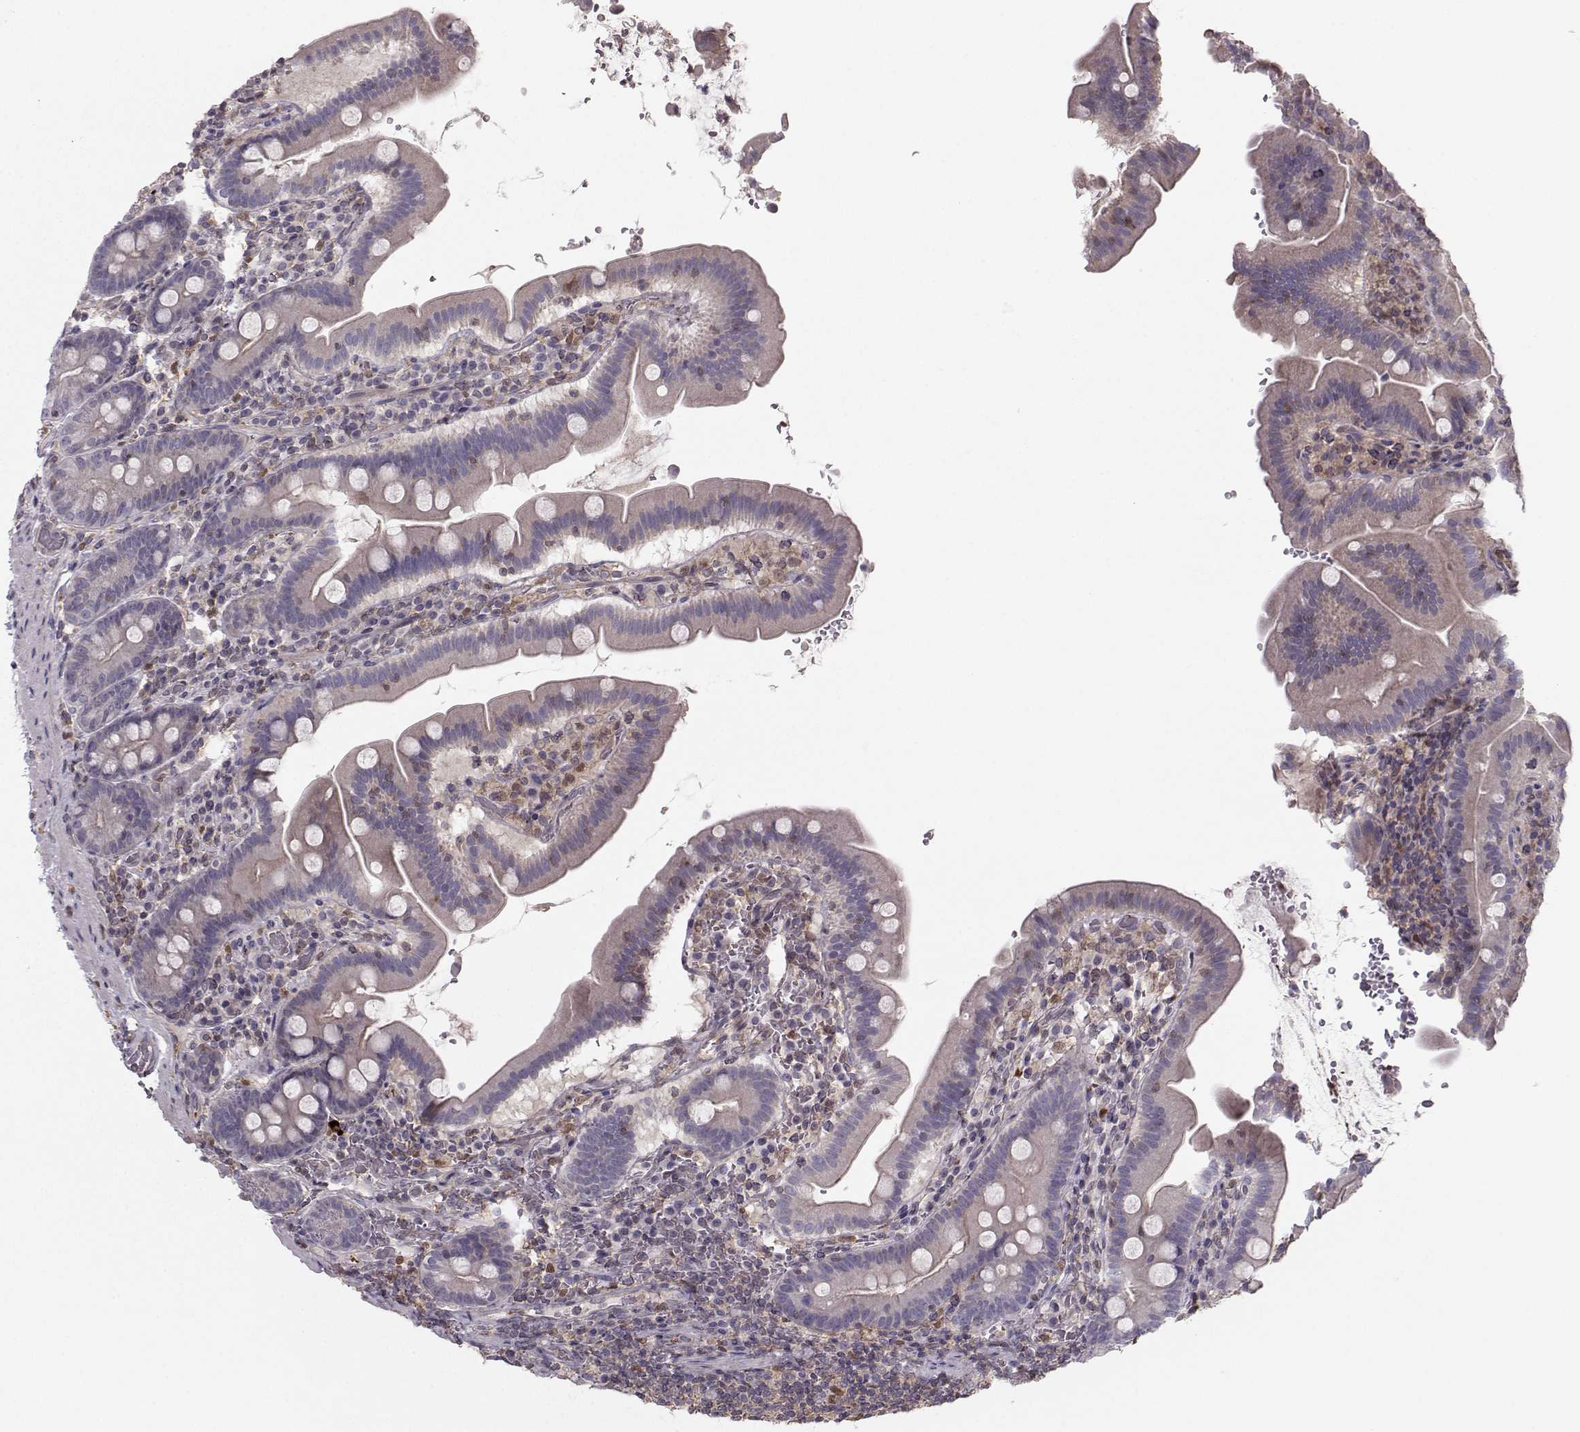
{"staining": {"intensity": "moderate", "quantity": "<25%", "location": "cytoplasmic/membranous"}, "tissue": "small intestine", "cell_type": "Glandular cells", "image_type": "normal", "snomed": [{"axis": "morphology", "description": "Normal tissue, NOS"}, {"axis": "topography", "description": "Small intestine"}], "caption": "A low amount of moderate cytoplasmic/membranous expression is present in approximately <25% of glandular cells in benign small intestine.", "gene": "ASB16", "patient": {"sex": "male", "age": 26}}